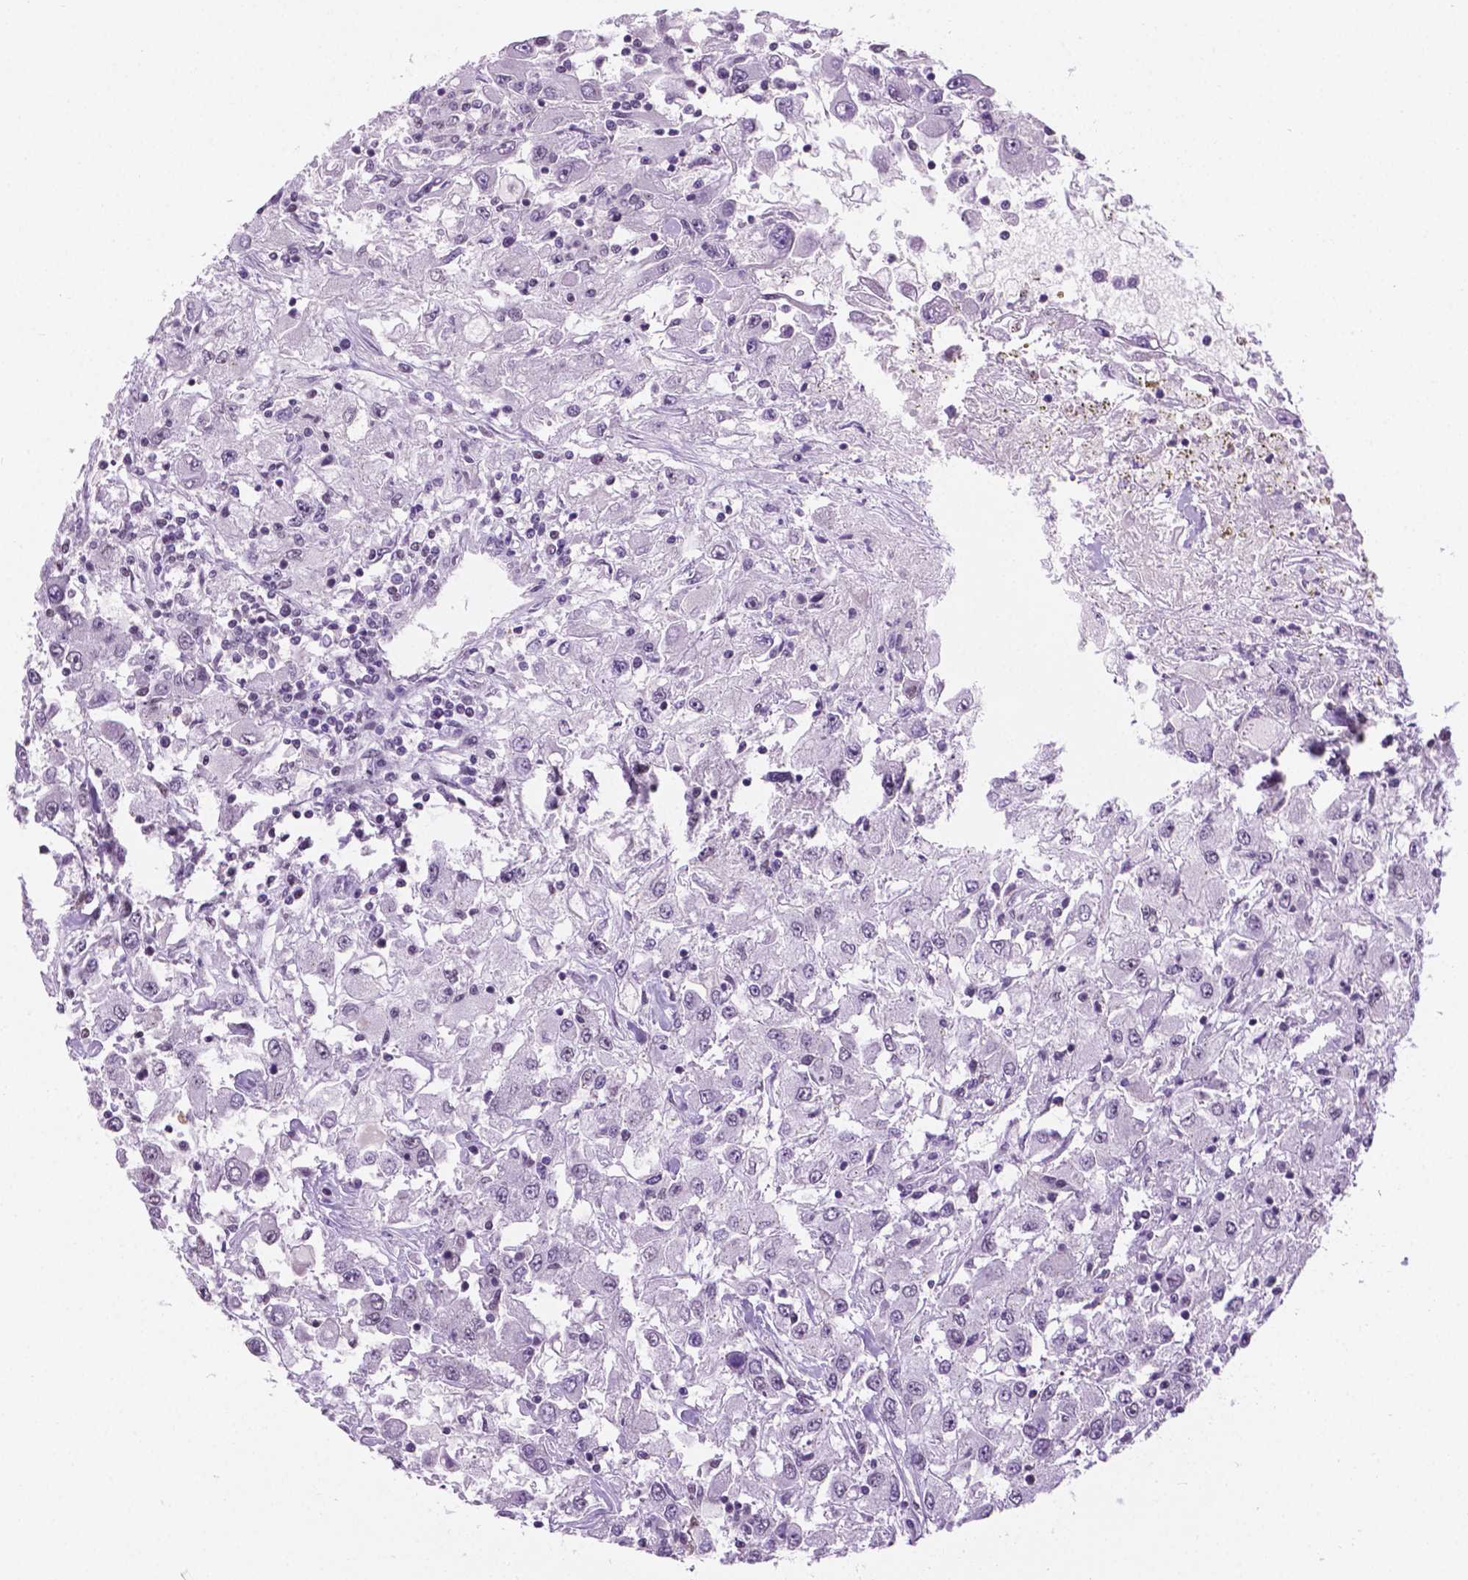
{"staining": {"intensity": "negative", "quantity": "none", "location": "none"}, "tissue": "renal cancer", "cell_type": "Tumor cells", "image_type": "cancer", "snomed": [{"axis": "morphology", "description": "Adenocarcinoma, NOS"}, {"axis": "topography", "description": "Kidney"}], "caption": "Tumor cells show no significant protein staining in renal cancer (adenocarcinoma).", "gene": "ABI2", "patient": {"sex": "female", "age": 67}}